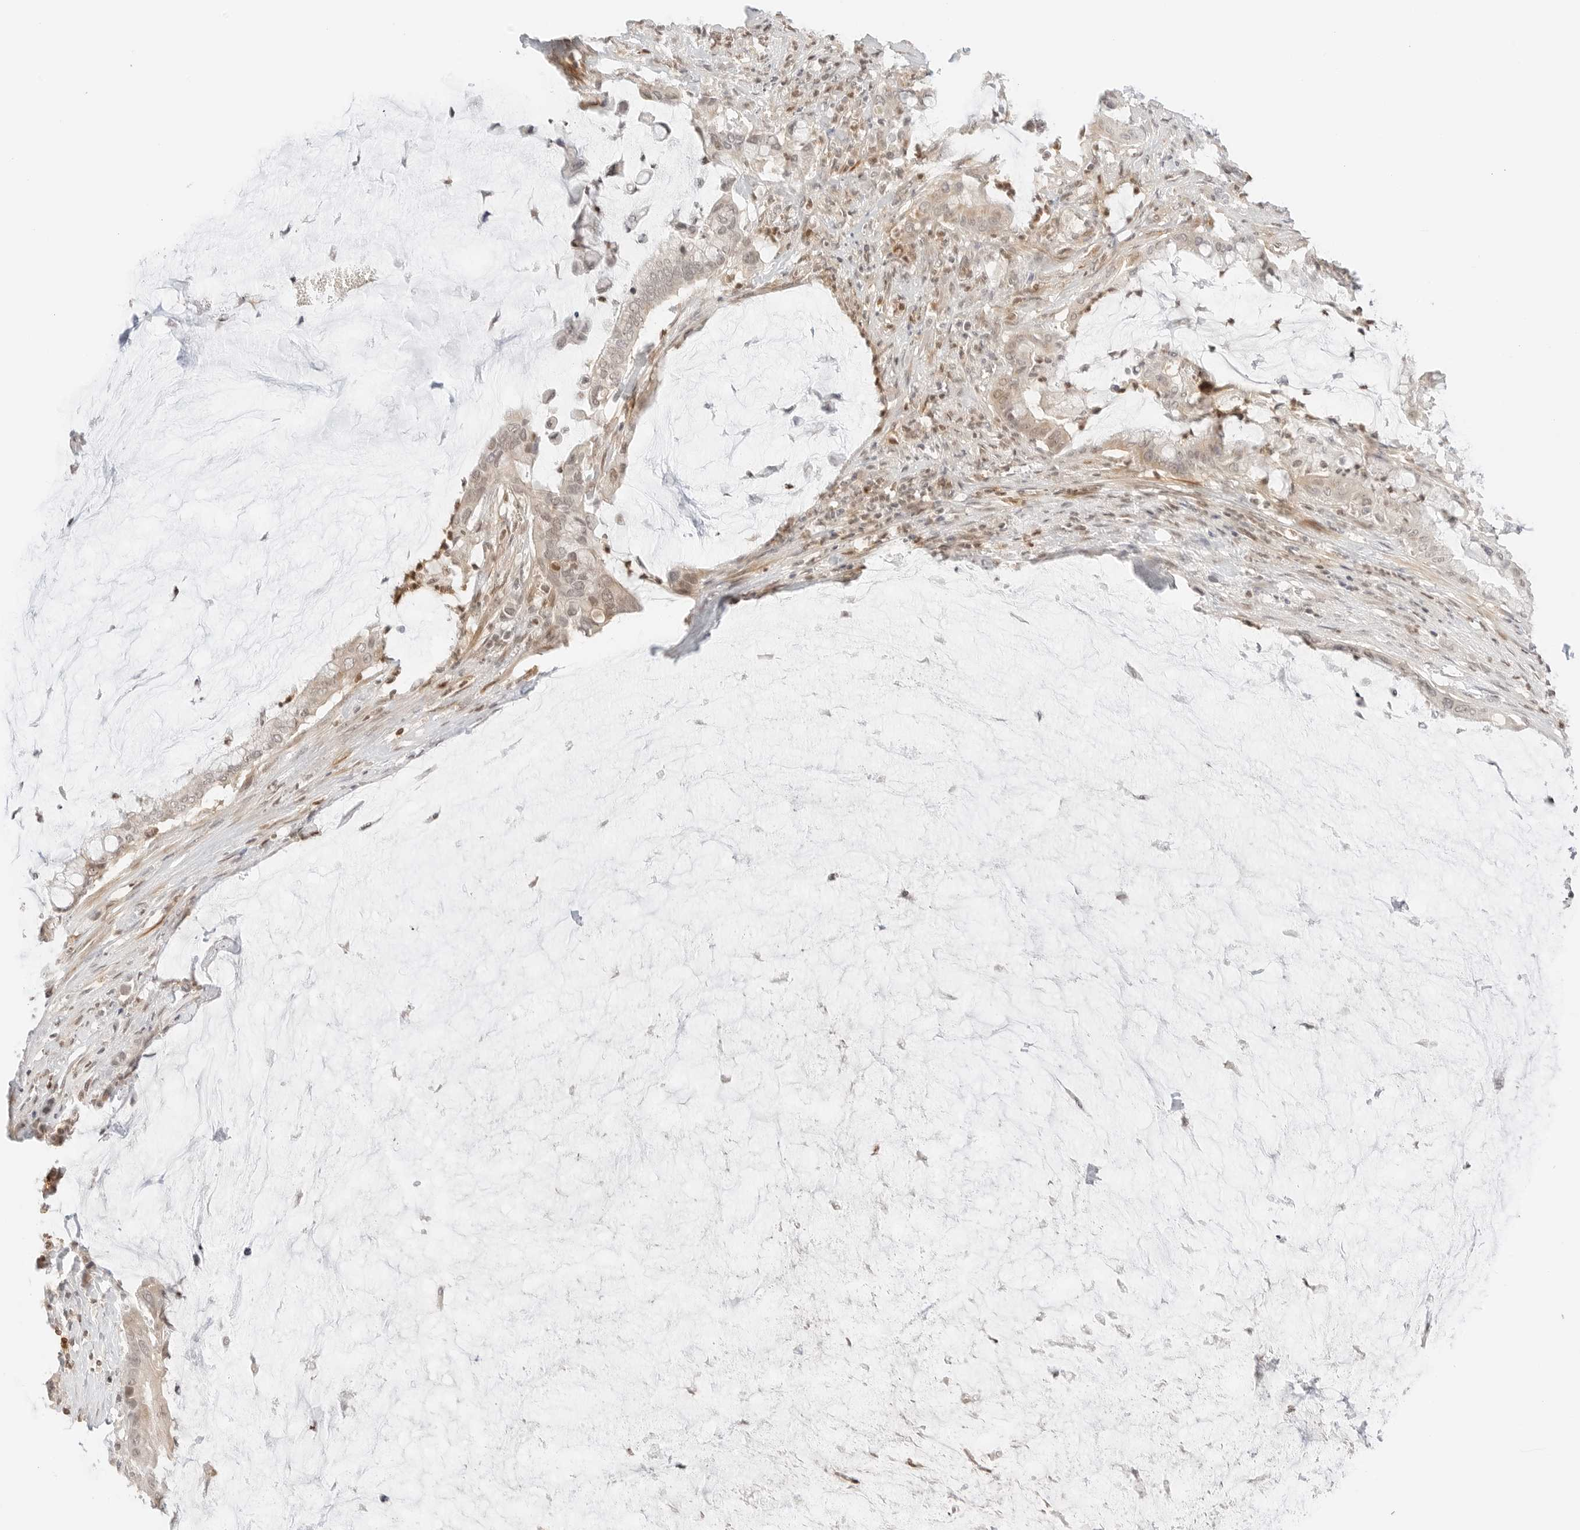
{"staining": {"intensity": "weak", "quantity": "<25%", "location": "cytoplasmic/membranous"}, "tissue": "pancreatic cancer", "cell_type": "Tumor cells", "image_type": "cancer", "snomed": [{"axis": "morphology", "description": "Adenocarcinoma, NOS"}, {"axis": "topography", "description": "Pancreas"}], "caption": "IHC image of neoplastic tissue: pancreatic cancer stained with DAB (3,3'-diaminobenzidine) shows no significant protein staining in tumor cells. (DAB immunohistochemistry (IHC), high magnification).", "gene": "RPS6KL1", "patient": {"sex": "male", "age": 41}}